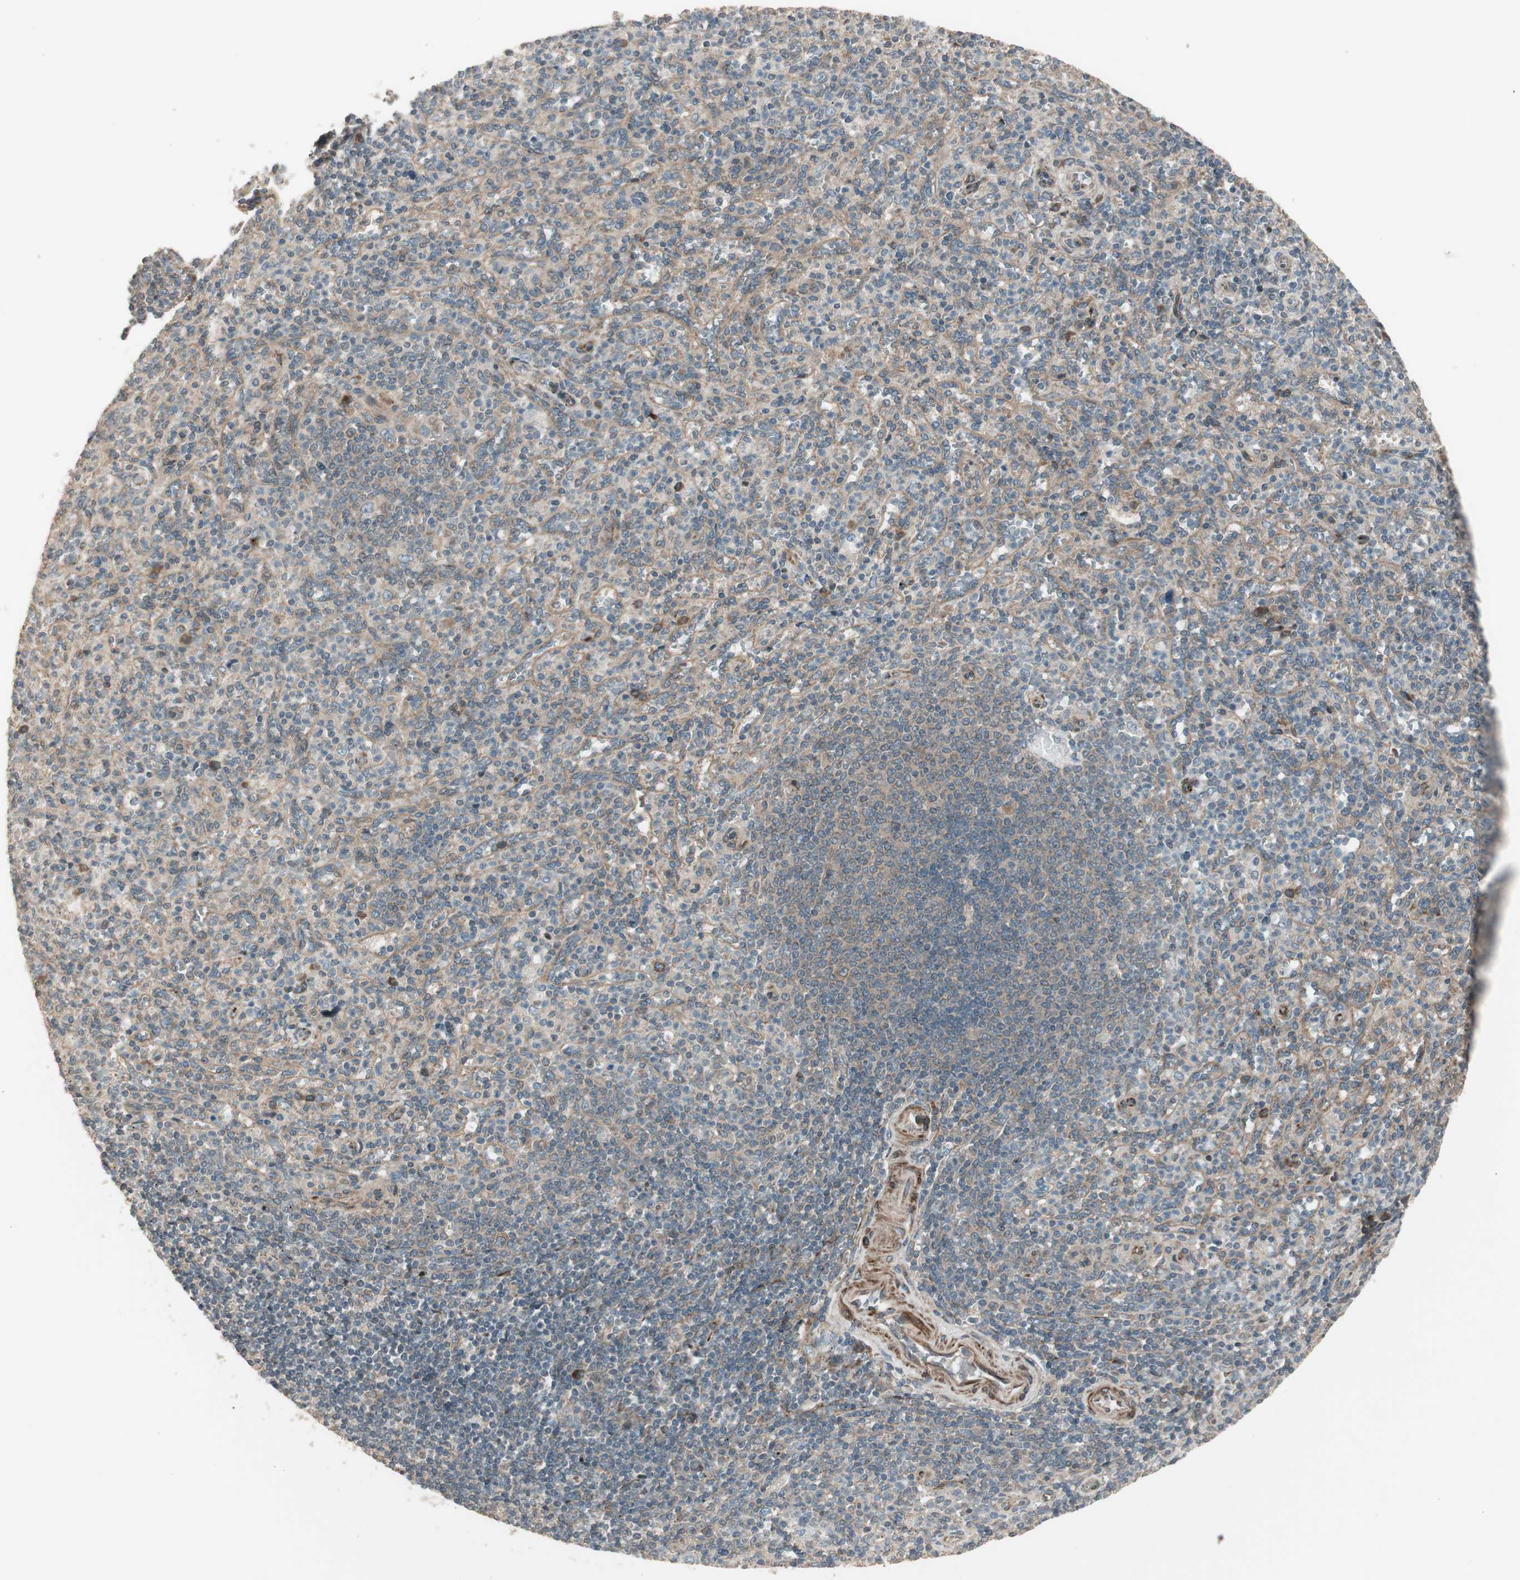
{"staining": {"intensity": "weak", "quantity": "<25%", "location": "cytoplasmic/membranous"}, "tissue": "spleen", "cell_type": "Cells in red pulp", "image_type": "normal", "snomed": [{"axis": "morphology", "description": "Normal tissue, NOS"}, {"axis": "topography", "description": "Spleen"}], "caption": "Immunohistochemistry photomicrograph of benign spleen stained for a protein (brown), which reveals no expression in cells in red pulp. (Brightfield microscopy of DAB immunohistochemistry (IHC) at high magnification).", "gene": "PPP2R5E", "patient": {"sex": "male", "age": 36}}